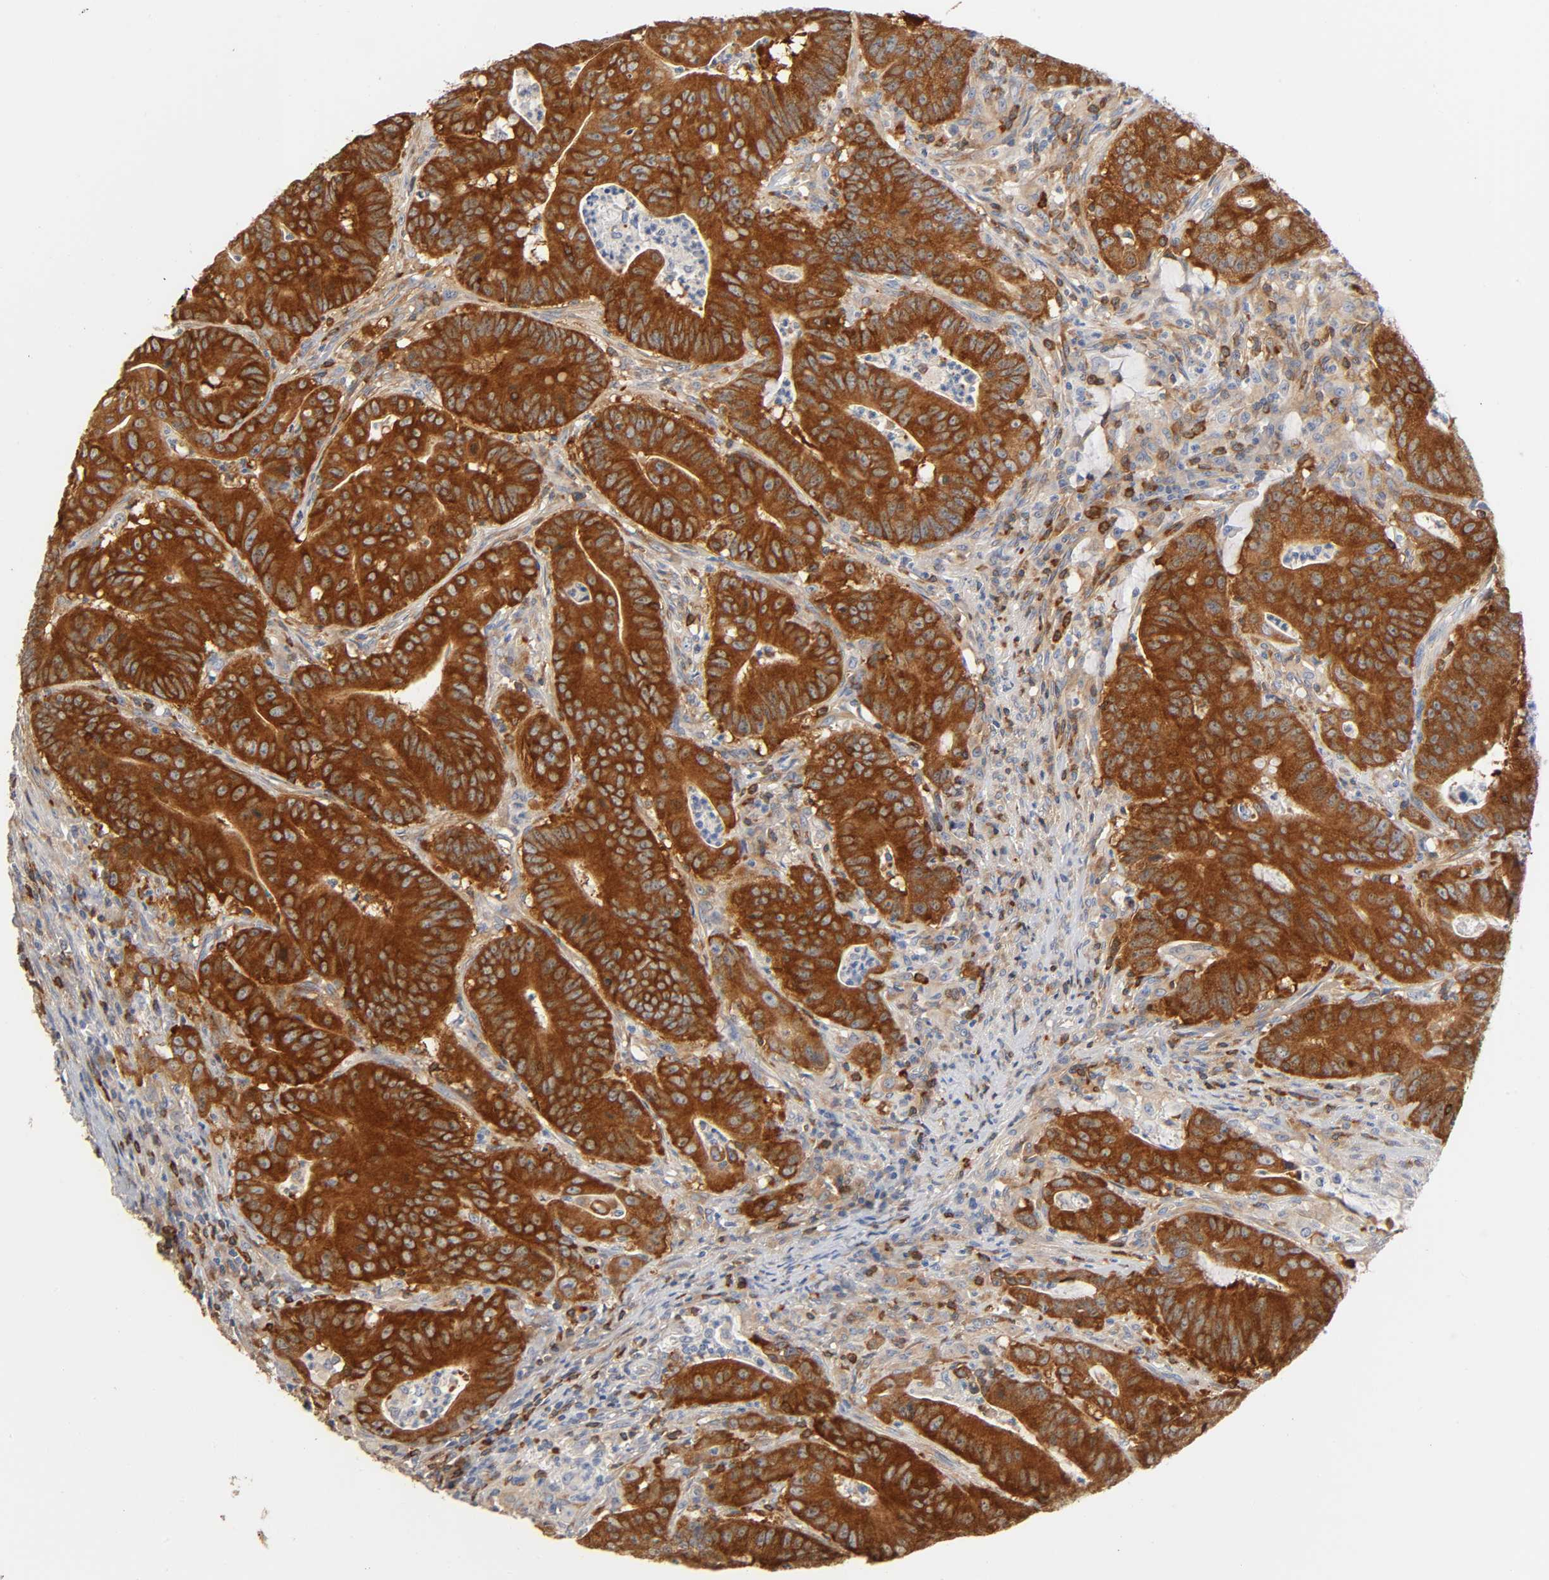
{"staining": {"intensity": "strong", "quantity": ">75%", "location": "cytoplasmic/membranous"}, "tissue": "colorectal cancer", "cell_type": "Tumor cells", "image_type": "cancer", "snomed": [{"axis": "morphology", "description": "Adenocarcinoma, NOS"}, {"axis": "topography", "description": "Colon"}], "caption": "A photomicrograph of human colorectal cancer stained for a protein reveals strong cytoplasmic/membranous brown staining in tumor cells.", "gene": "BIN1", "patient": {"sex": "male", "age": 45}}